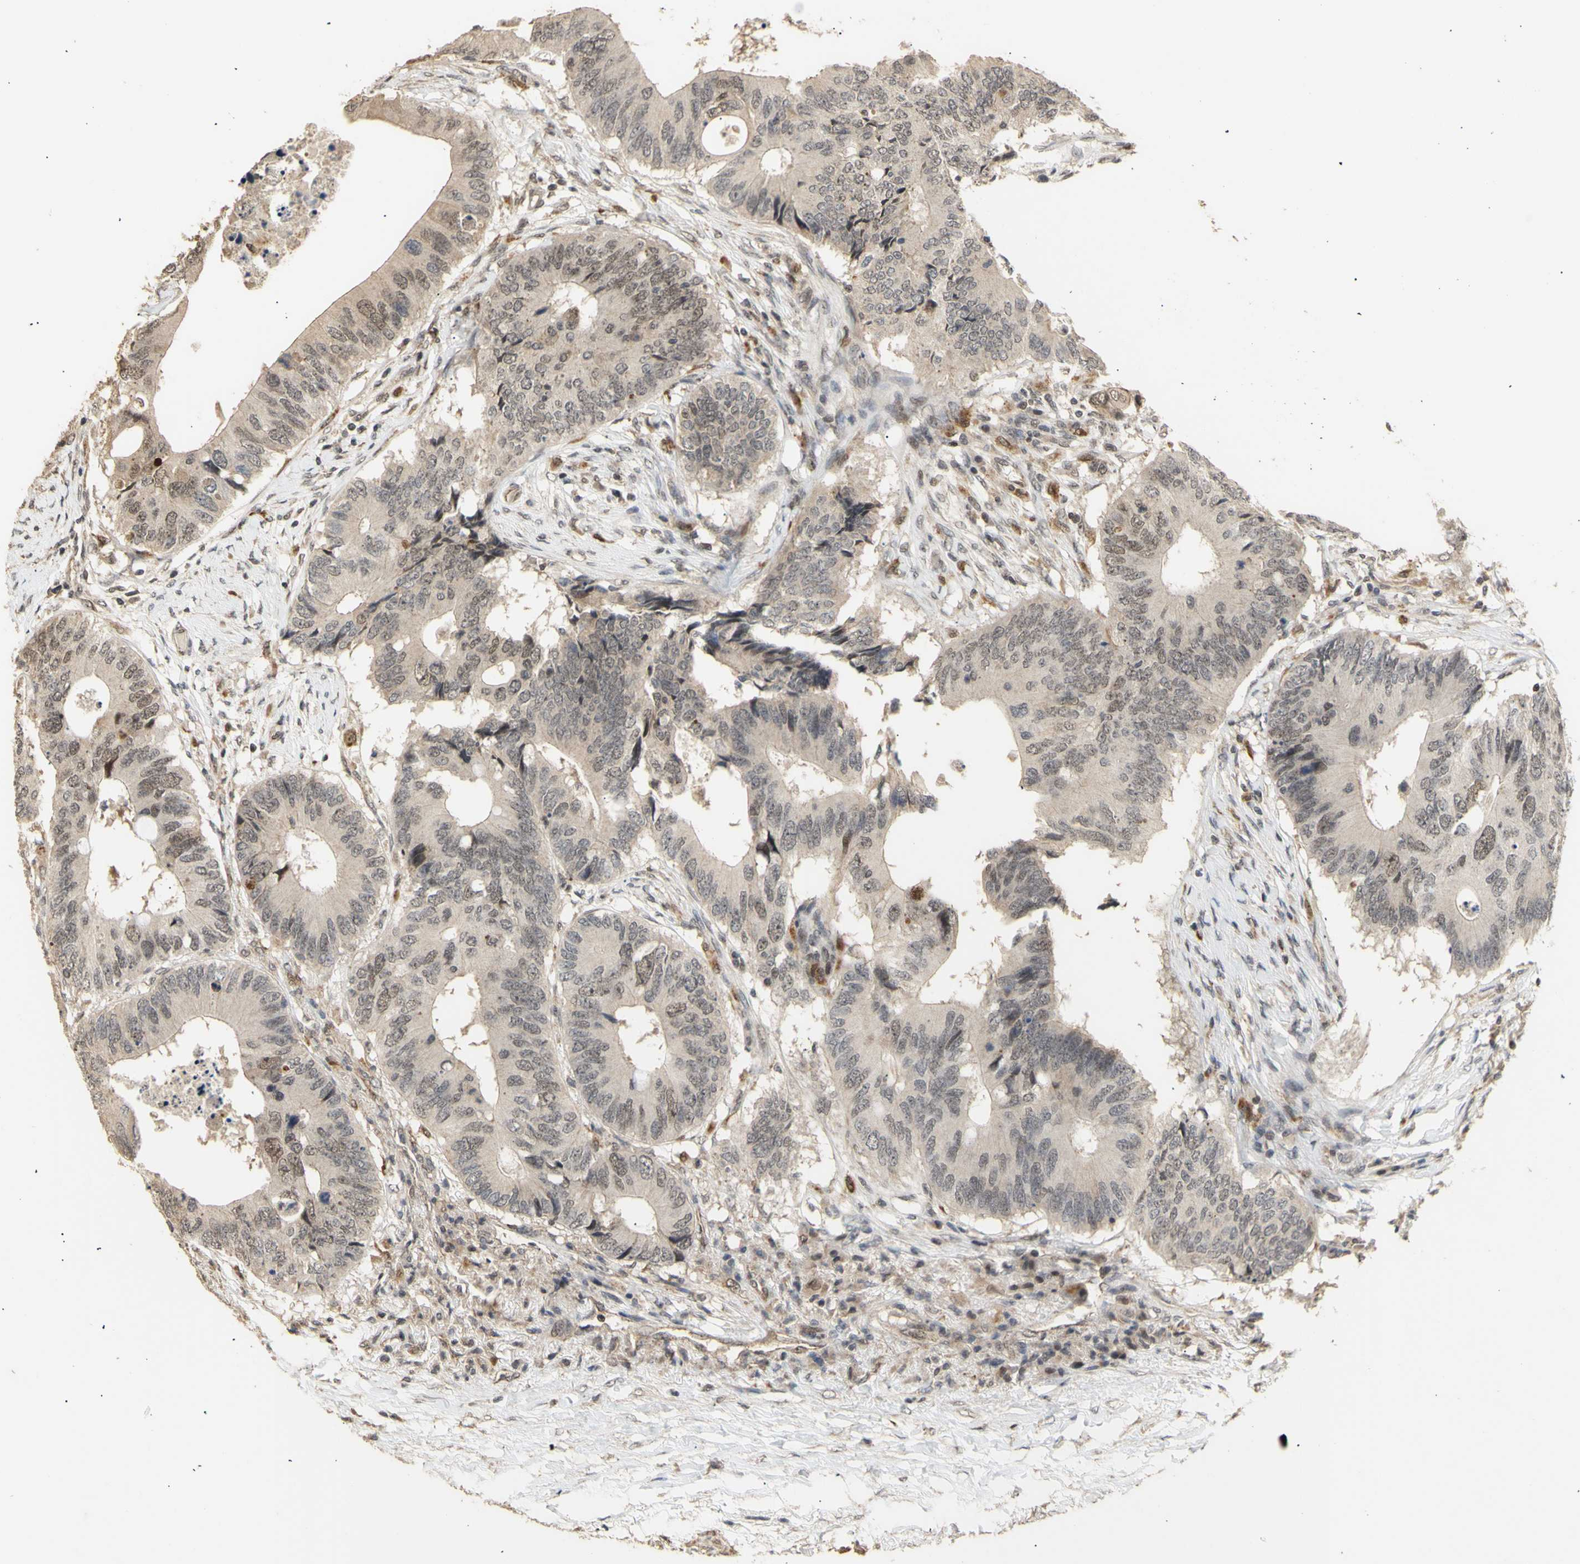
{"staining": {"intensity": "weak", "quantity": ">75%", "location": "cytoplasmic/membranous,nuclear"}, "tissue": "colorectal cancer", "cell_type": "Tumor cells", "image_type": "cancer", "snomed": [{"axis": "morphology", "description": "Adenocarcinoma, NOS"}, {"axis": "topography", "description": "Colon"}], "caption": "Colorectal cancer (adenocarcinoma) stained with a protein marker exhibits weak staining in tumor cells.", "gene": "GTF2E2", "patient": {"sex": "male", "age": 71}}